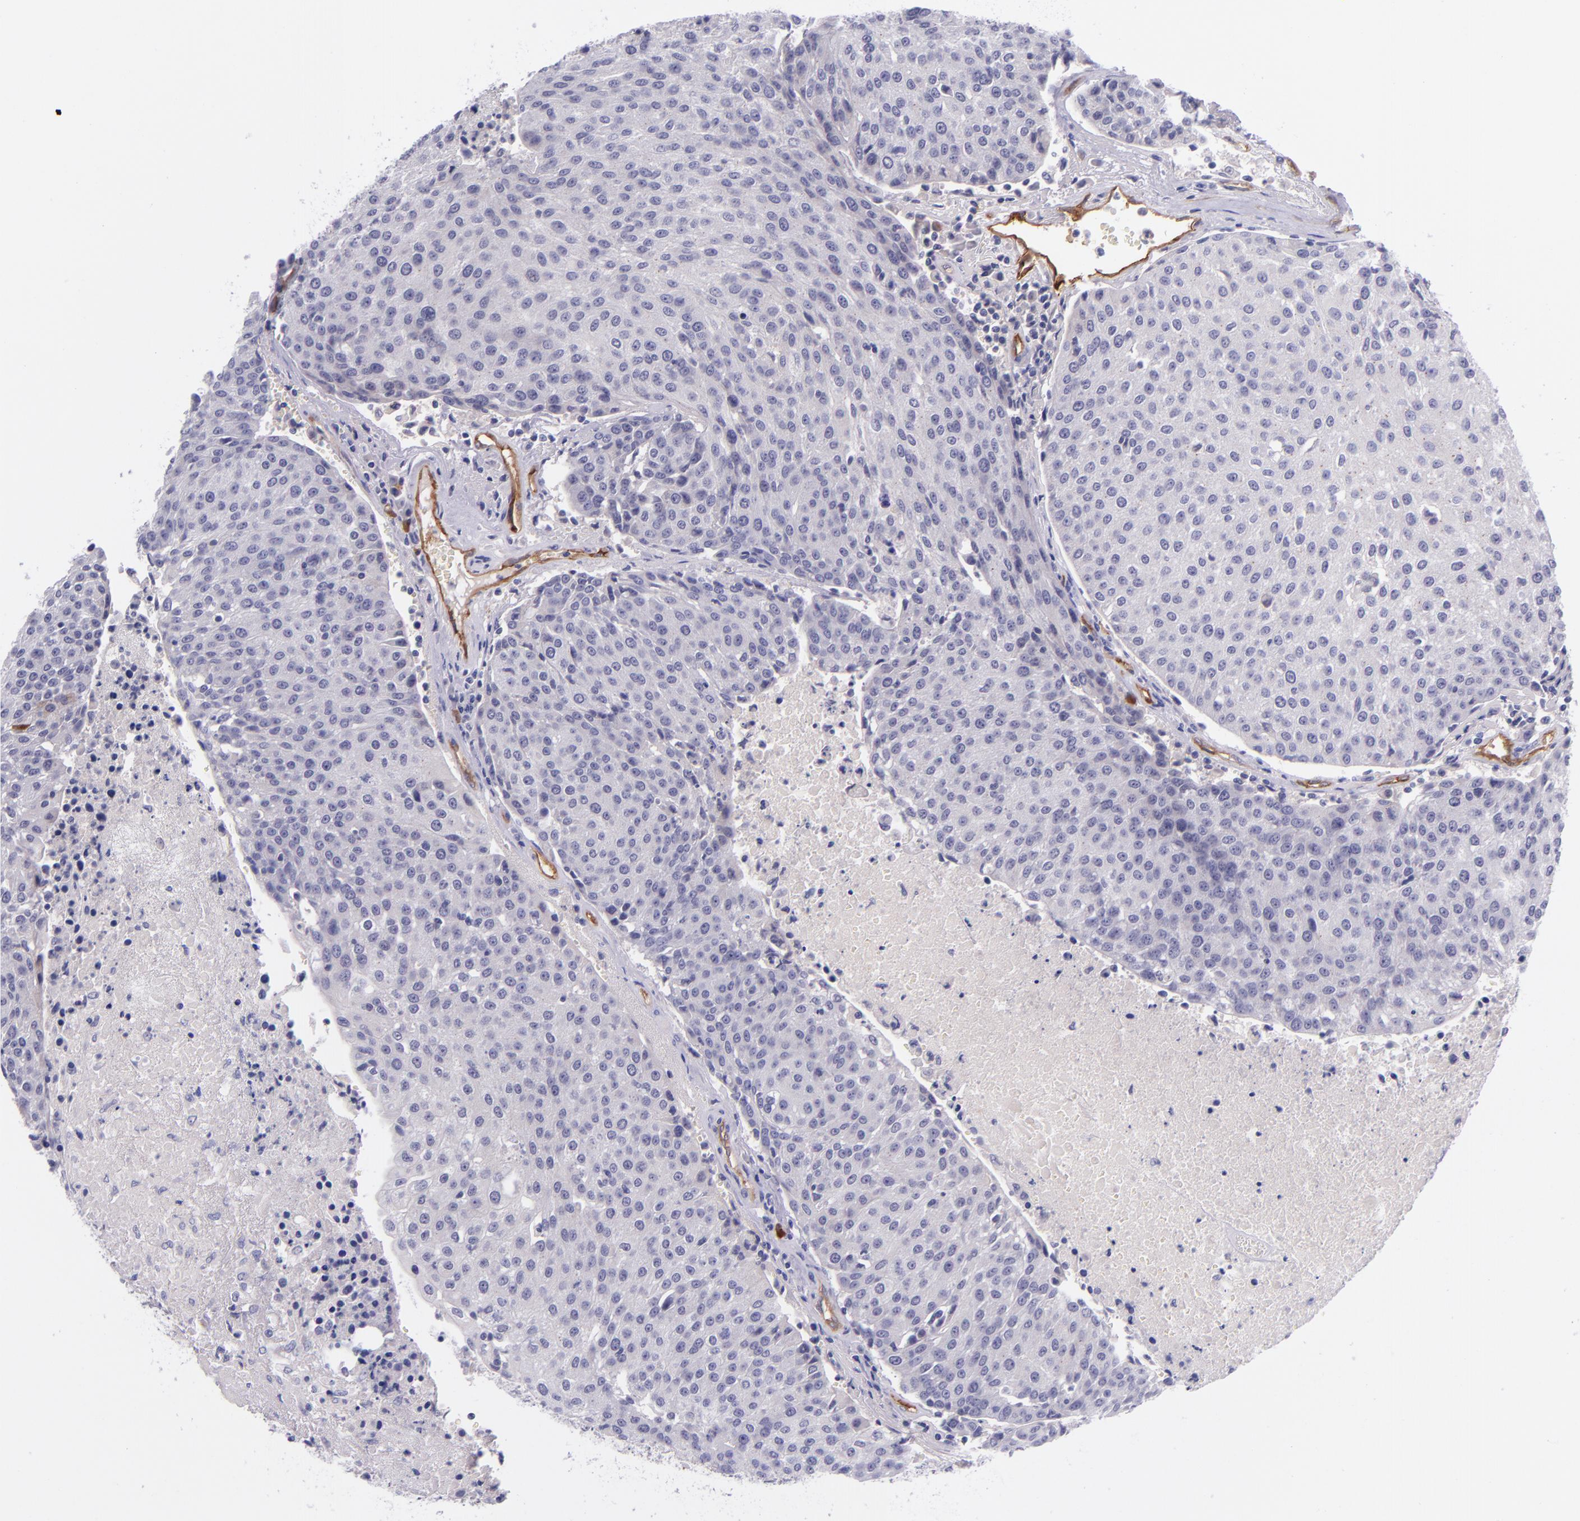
{"staining": {"intensity": "negative", "quantity": "none", "location": "none"}, "tissue": "urothelial cancer", "cell_type": "Tumor cells", "image_type": "cancer", "snomed": [{"axis": "morphology", "description": "Urothelial carcinoma, High grade"}, {"axis": "topography", "description": "Urinary bladder"}], "caption": "Immunohistochemistry (IHC) micrograph of human urothelial cancer stained for a protein (brown), which demonstrates no positivity in tumor cells.", "gene": "NOS3", "patient": {"sex": "female", "age": 85}}